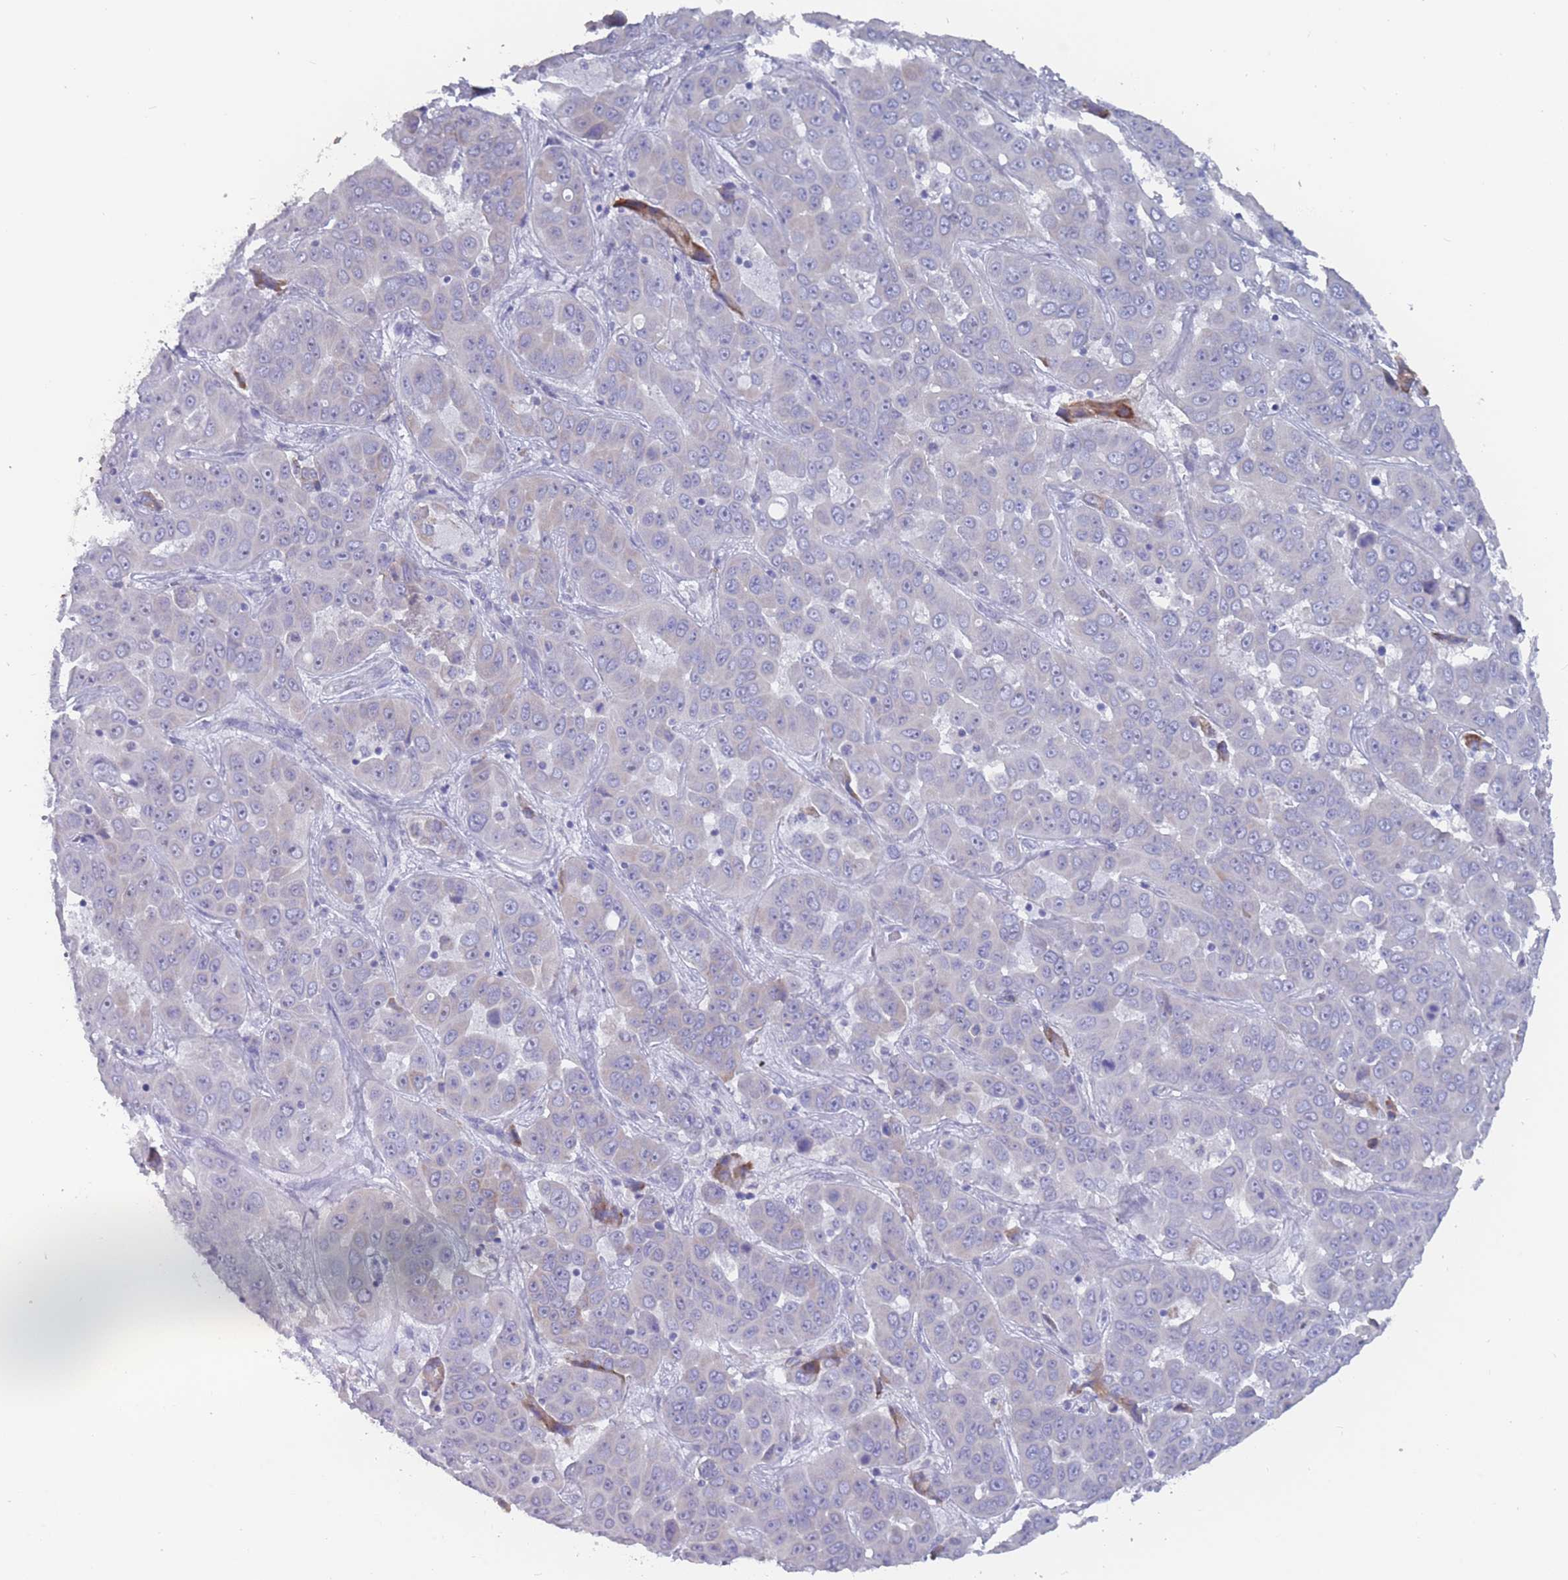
{"staining": {"intensity": "negative", "quantity": "none", "location": "none"}, "tissue": "liver cancer", "cell_type": "Tumor cells", "image_type": "cancer", "snomed": [{"axis": "morphology", "description": "Cholangiocarcinoma"}, {"axis": "topography", "description": "Liver"}], "caption": "Tumor cells are negative for protein expression in human liver cancer (cholangiocarcinoma).", "gene": "ST8SIA5", "patient": {"sex": "female", "age": 52}}